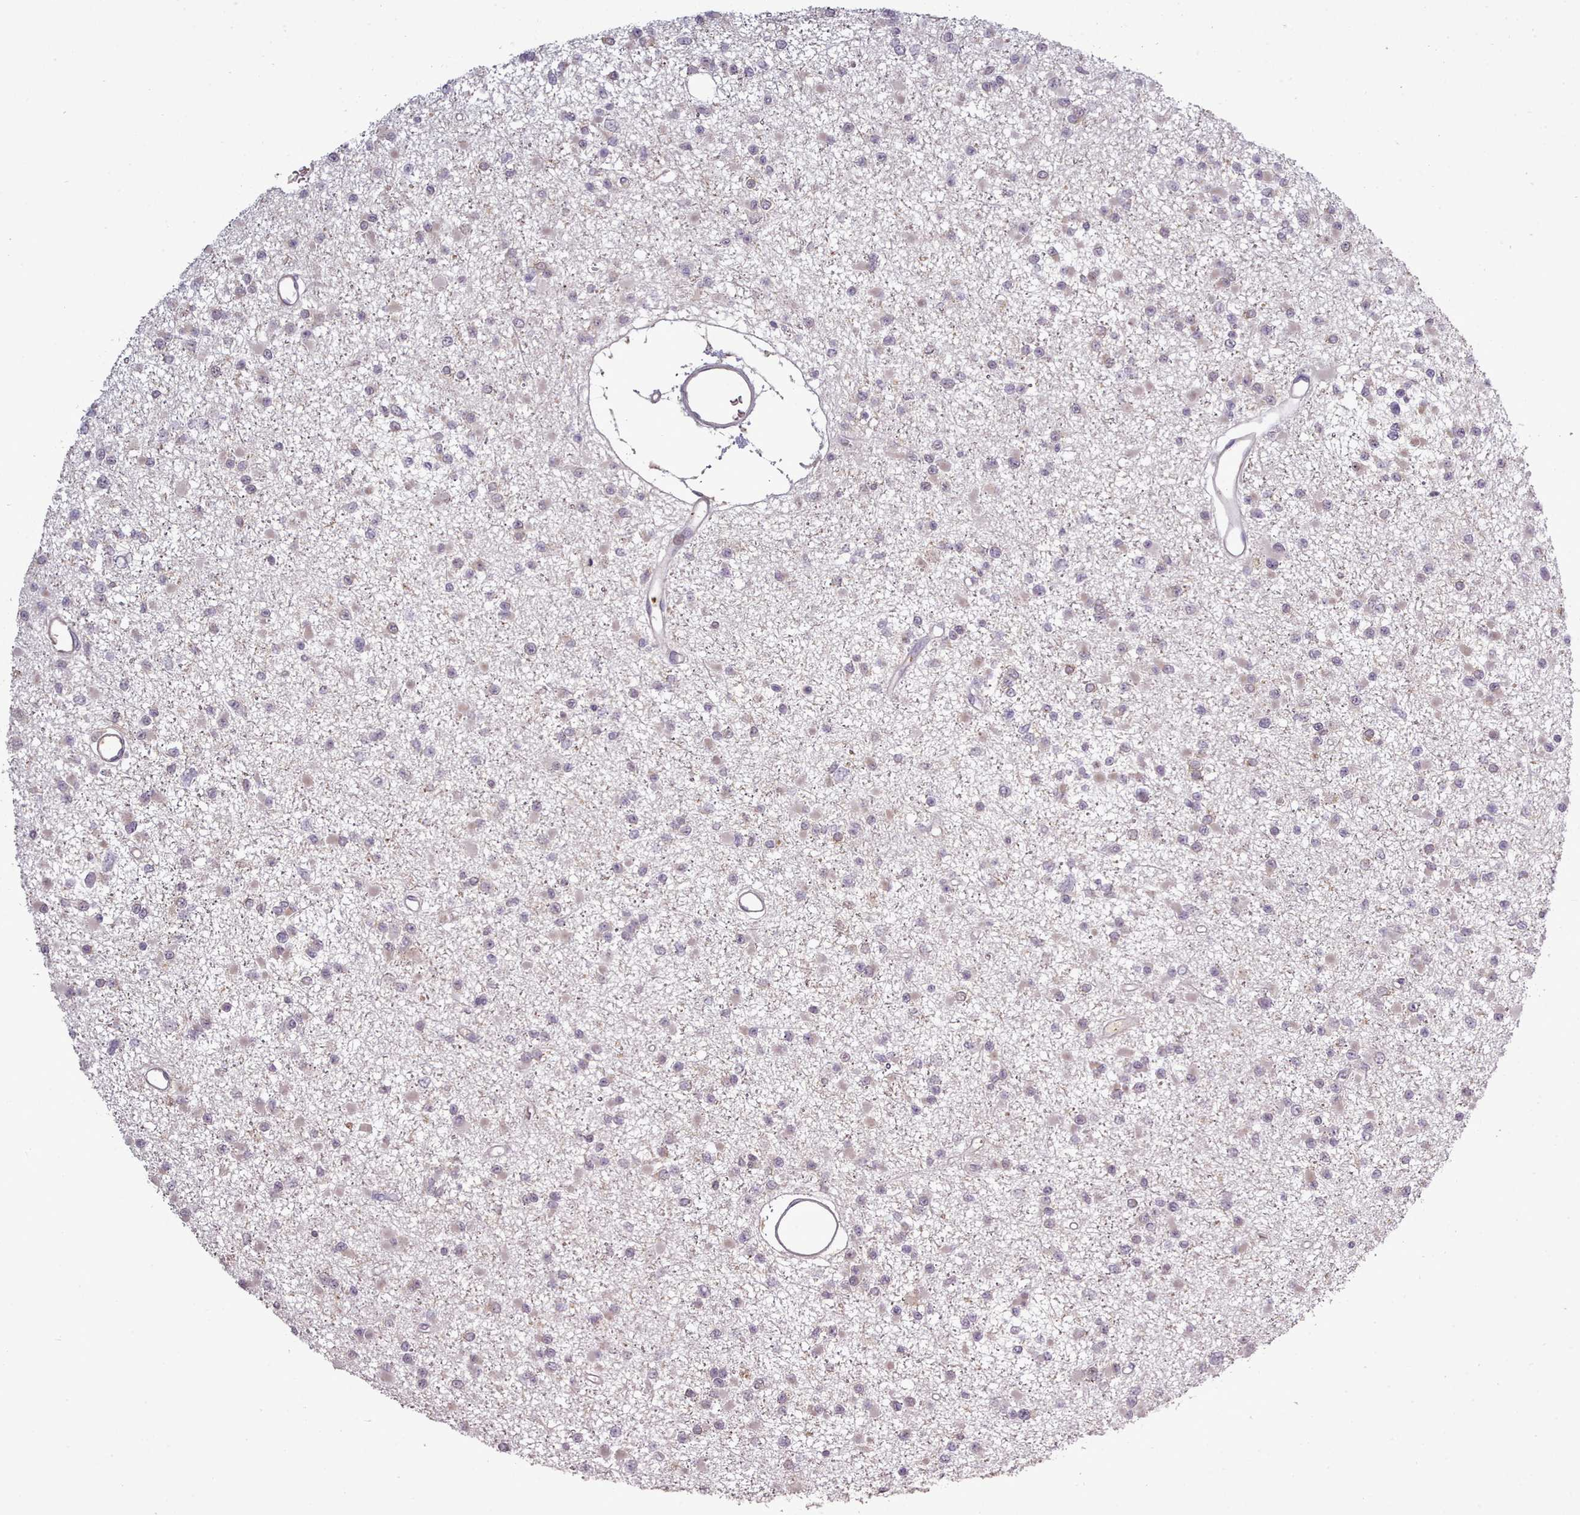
{"staining": {"intensity": "negative", "quantity": "none", "location": "none"}, "tissue": "glioma", "cell_type": "Tumor cells", "image_type": "cancer", "snomed": [{"axis": "morphology", "description": "Glioma, malignant, Low grade"}, {"axis": "topography", "description": "Brain"}], "caption": "The immunohistochemistry micrograph has no significant expression in tumor cells of glioma tissue.", "gene": "LEFTY2", "patient": {"sex": "female", "age": 22}}